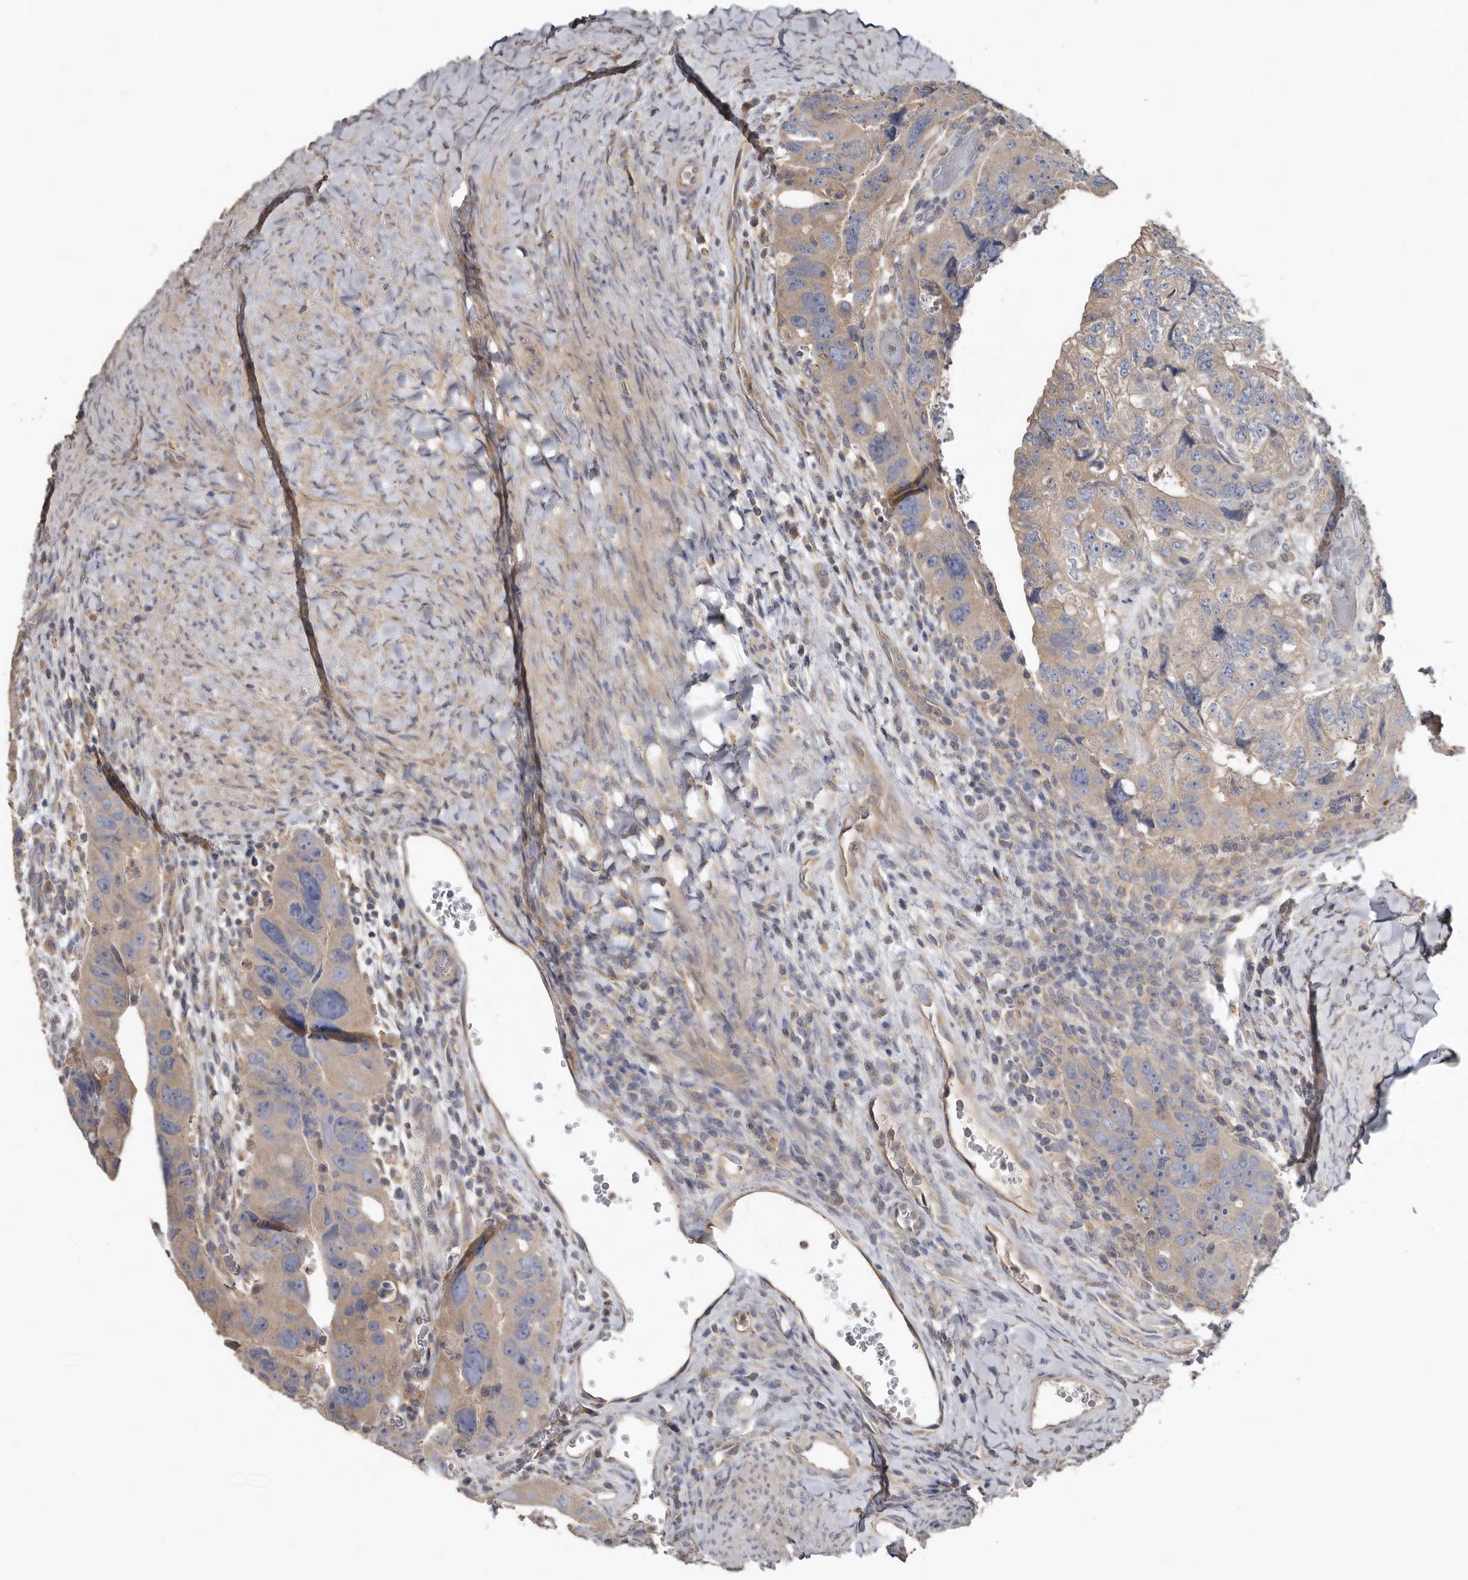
{"staining": {"intensity": "weak", "quantity": "25%-75%", "location": "cytoplasmic/membranous"}, "tissue": "colorectal cancer", "cell_type": "Tumor cells", "image_type": "cancer", "snomed": [{"axis": "morphology", "description": "Adenocarcinoma, NOS"}, {"axis": "topography", "description": "Rectum"}], "caption": "About 25%-75% of tumor cells in colorectal cancer exhibit weak cytoplasmic/membranous protein staining as visualized by brown immunohistochemical staining.", "gene": "FLCN", "patient": {"sex": "male", "age": 59}}